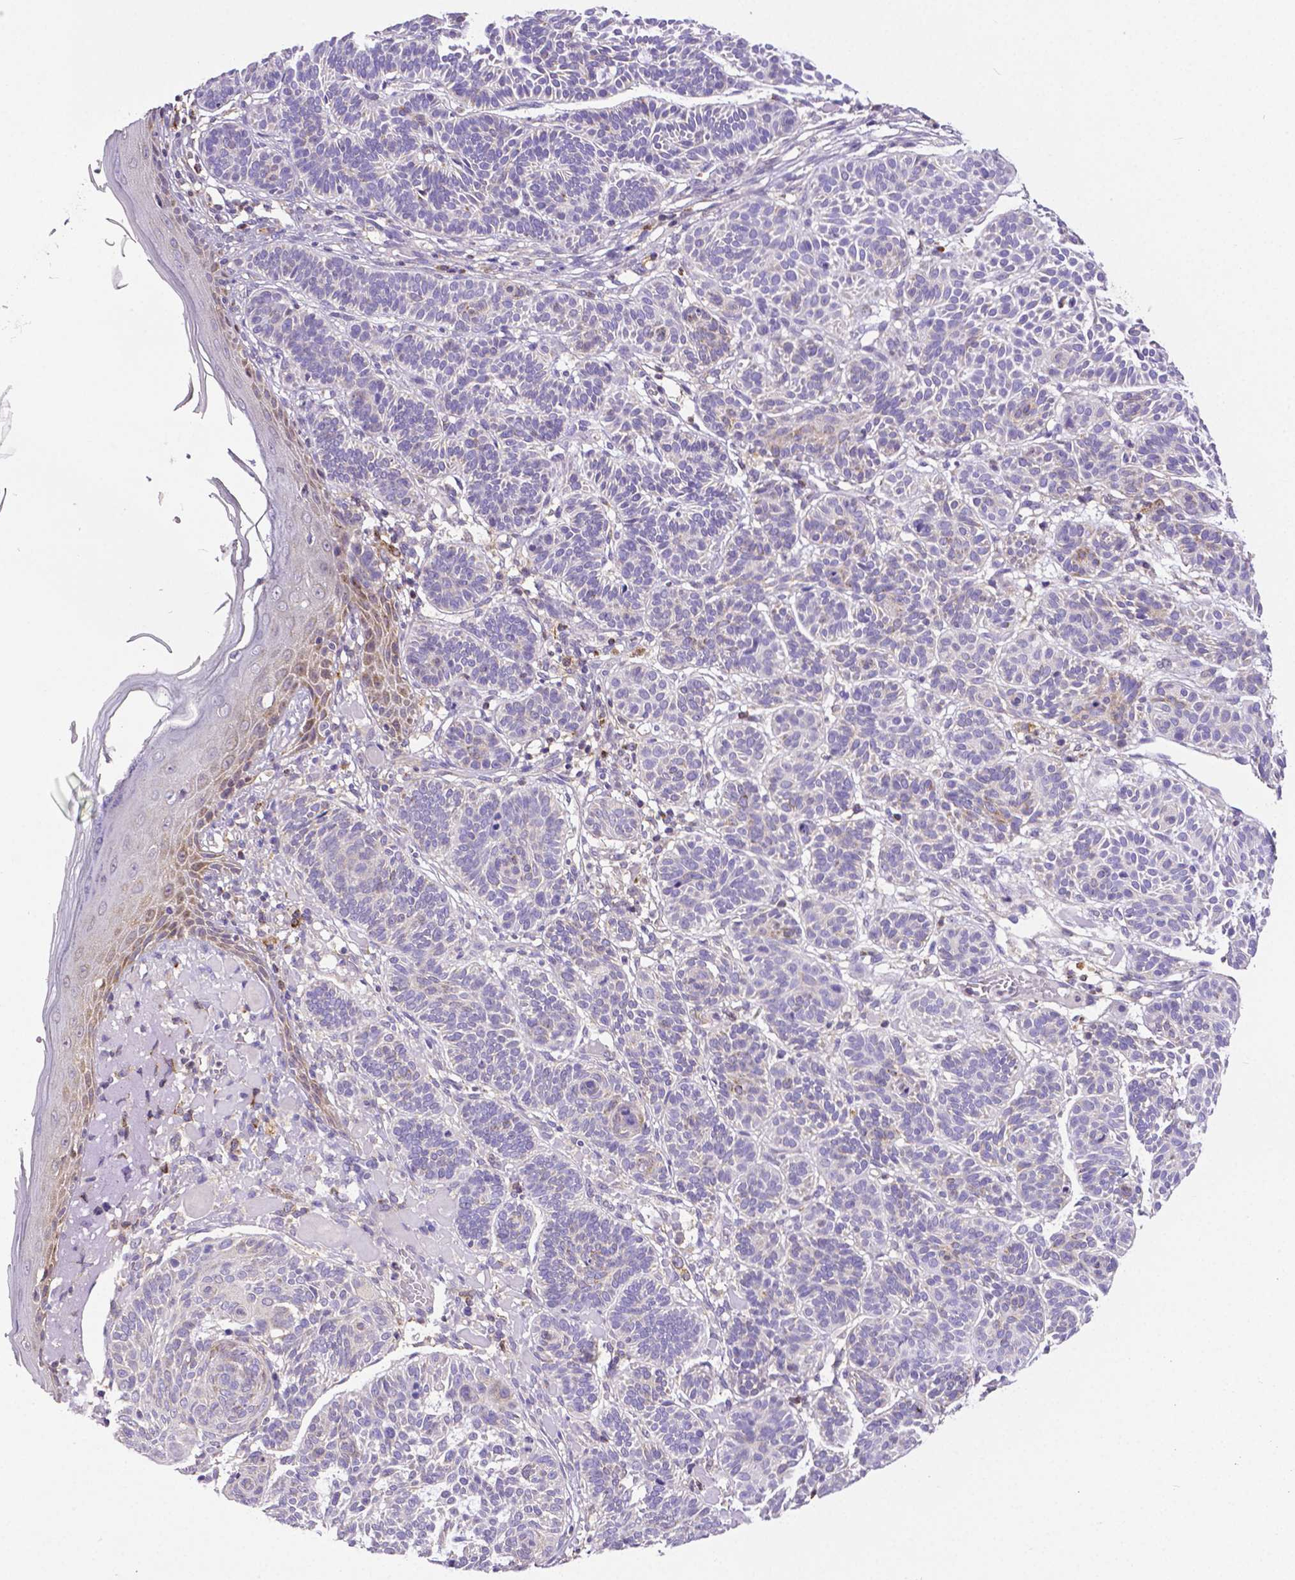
{"staining": {"intensity": "negative", "quantity": "none", "location": "none"}, "tissue": "skin cancer", "cell_type": "Tumor cells", "image_type": "cancer", "snomed": [{"axis": "morphology", "description": "Basal cell carcinoma"}, {"axis": "topography", "description": "Skin"}], "caption": "A high-resolution photomicrograph shows IHC staining of skin cancer (basal cell carcinoma), which exhibits no significant positivity in tumor cells.", "gene": "MCL1", "patient": {"sex": "male", "age": 85}}